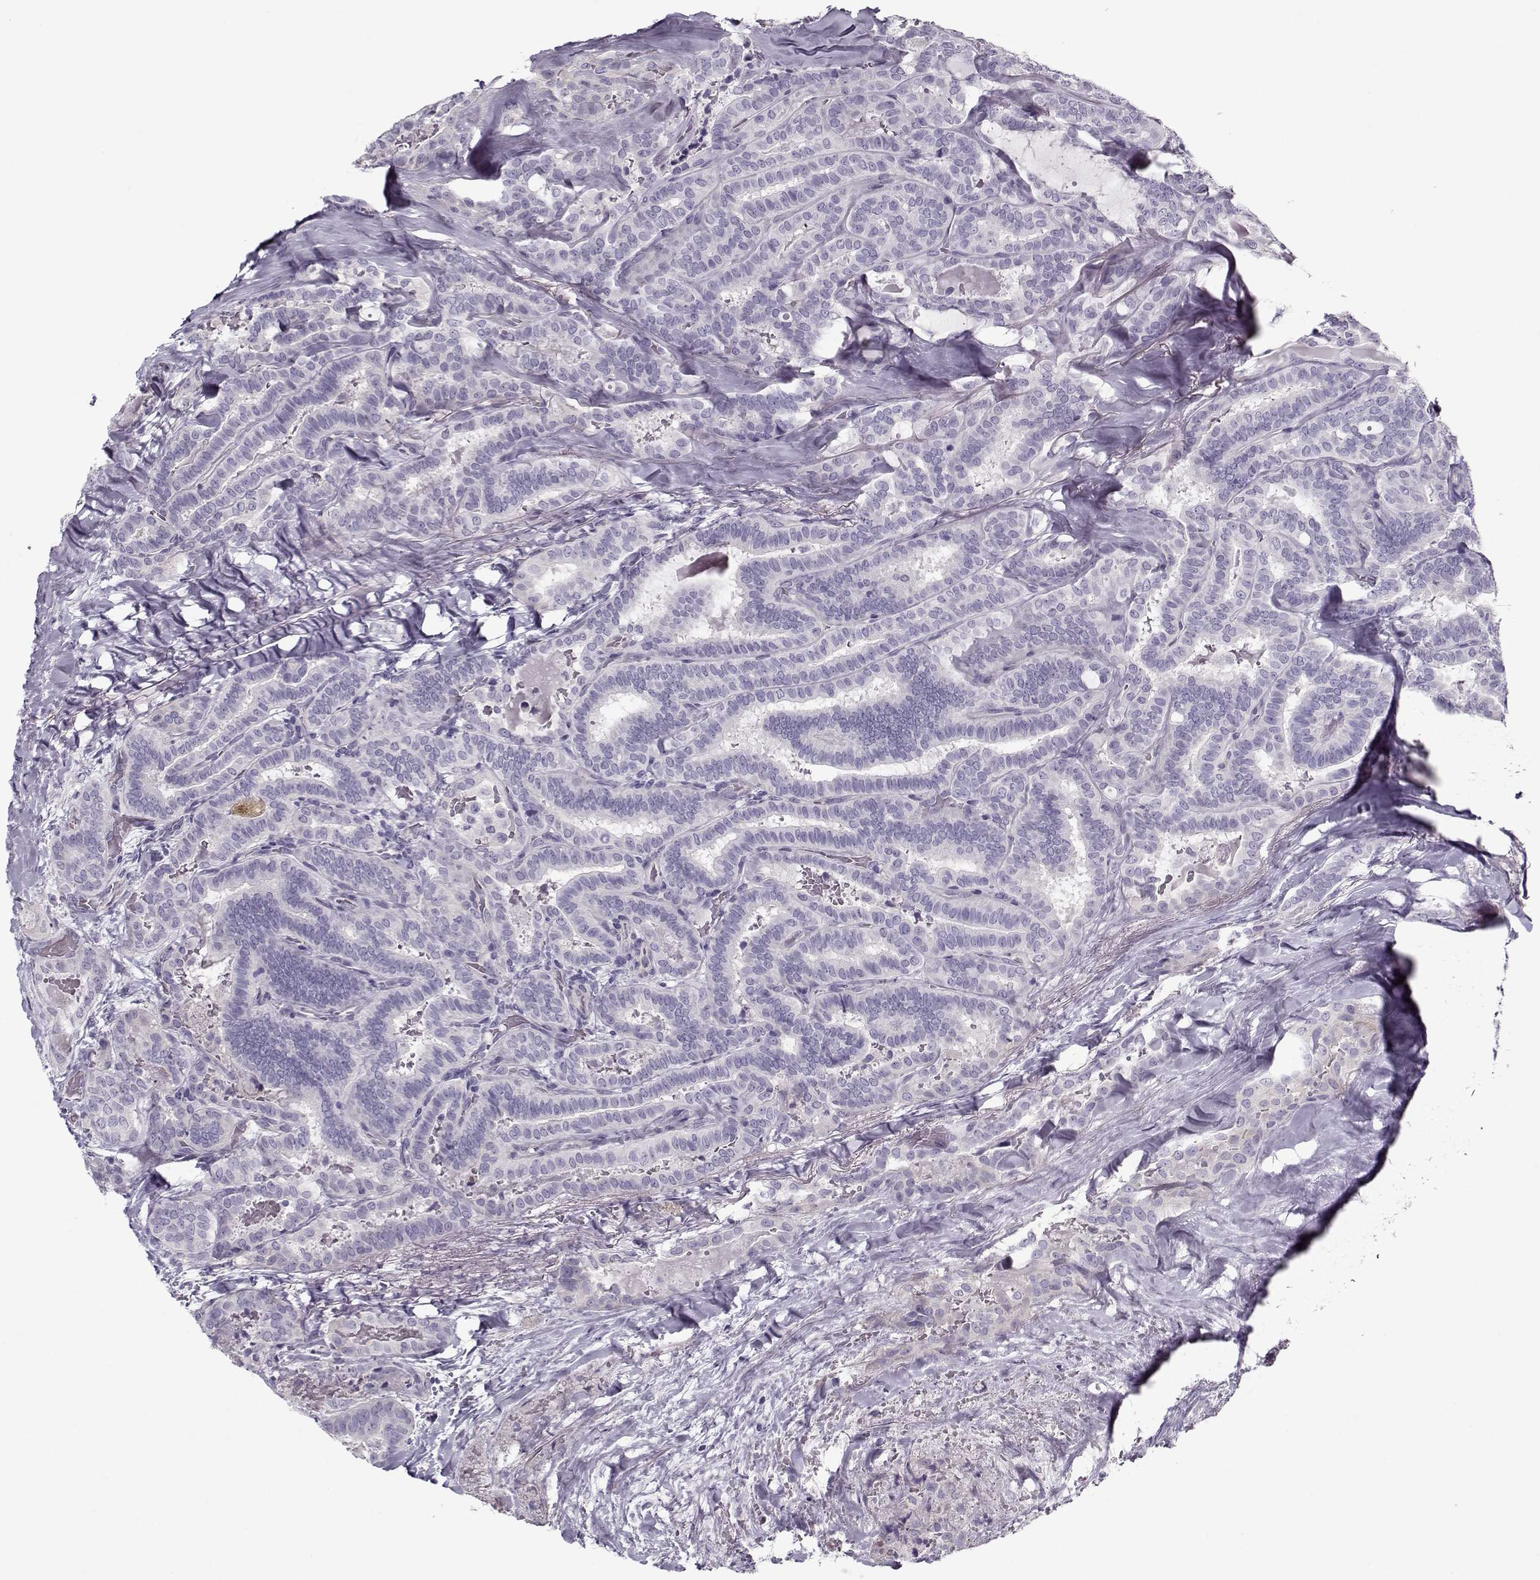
{"staining": {"intensity": "negative", "quantity": "none", "location": "none"}, "tissue": "thyroid cancer", "cell_type": "Tumor cells", "image_type": "cancer", "snomed": [{"axis": "morphology", "description": "Papillary adenocarcinoma, NOS"}, {"axis": "topography", "description": "Thyroid gland"}], "caption": "IHC photomicrograph of neoplastic tissue: human thyroid cancer stained with DAB displays no significant protein expression in tumor cells.", "gene": "CCDC136", "patient": {"sex": "female", "age": 39}}